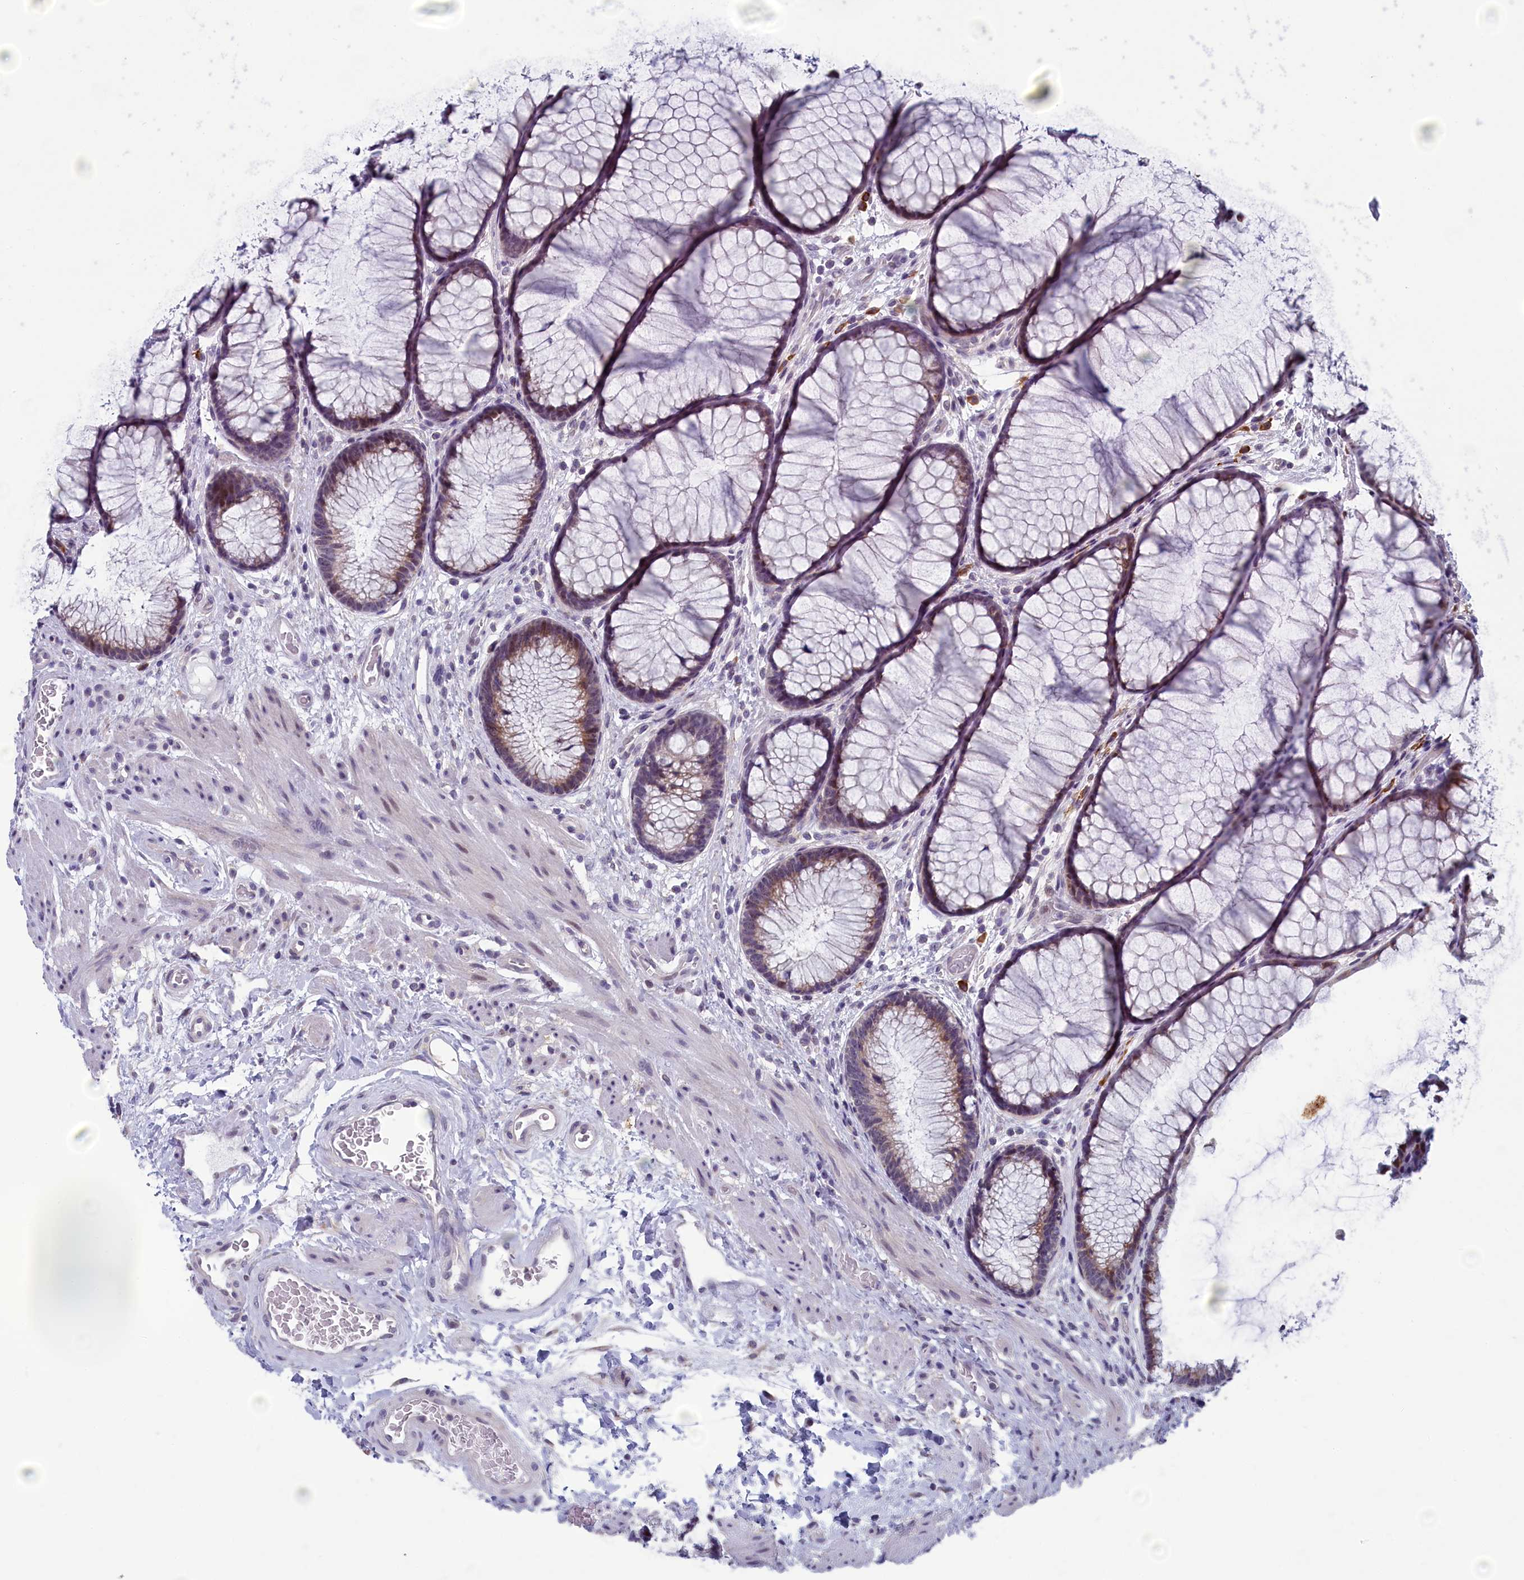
{"staining": {"intensity": "negative", "quantity": "none", "location": "none"}, "tissue": "colon", "cell_type": "Endothelial cells", "image_type": "normal", "snomed": [{"axis": "morphology", "description": "Normal tissue, NOS"}, {"axis": "topography", "description": "Colon"}], "caption": "This is an immunohistochemistry photomicrograph of unremarkable human colon. There is no staining in endothelial cells.", "gene": "CNEP1R1", "patient": {"sex": "female", "age": 82}}